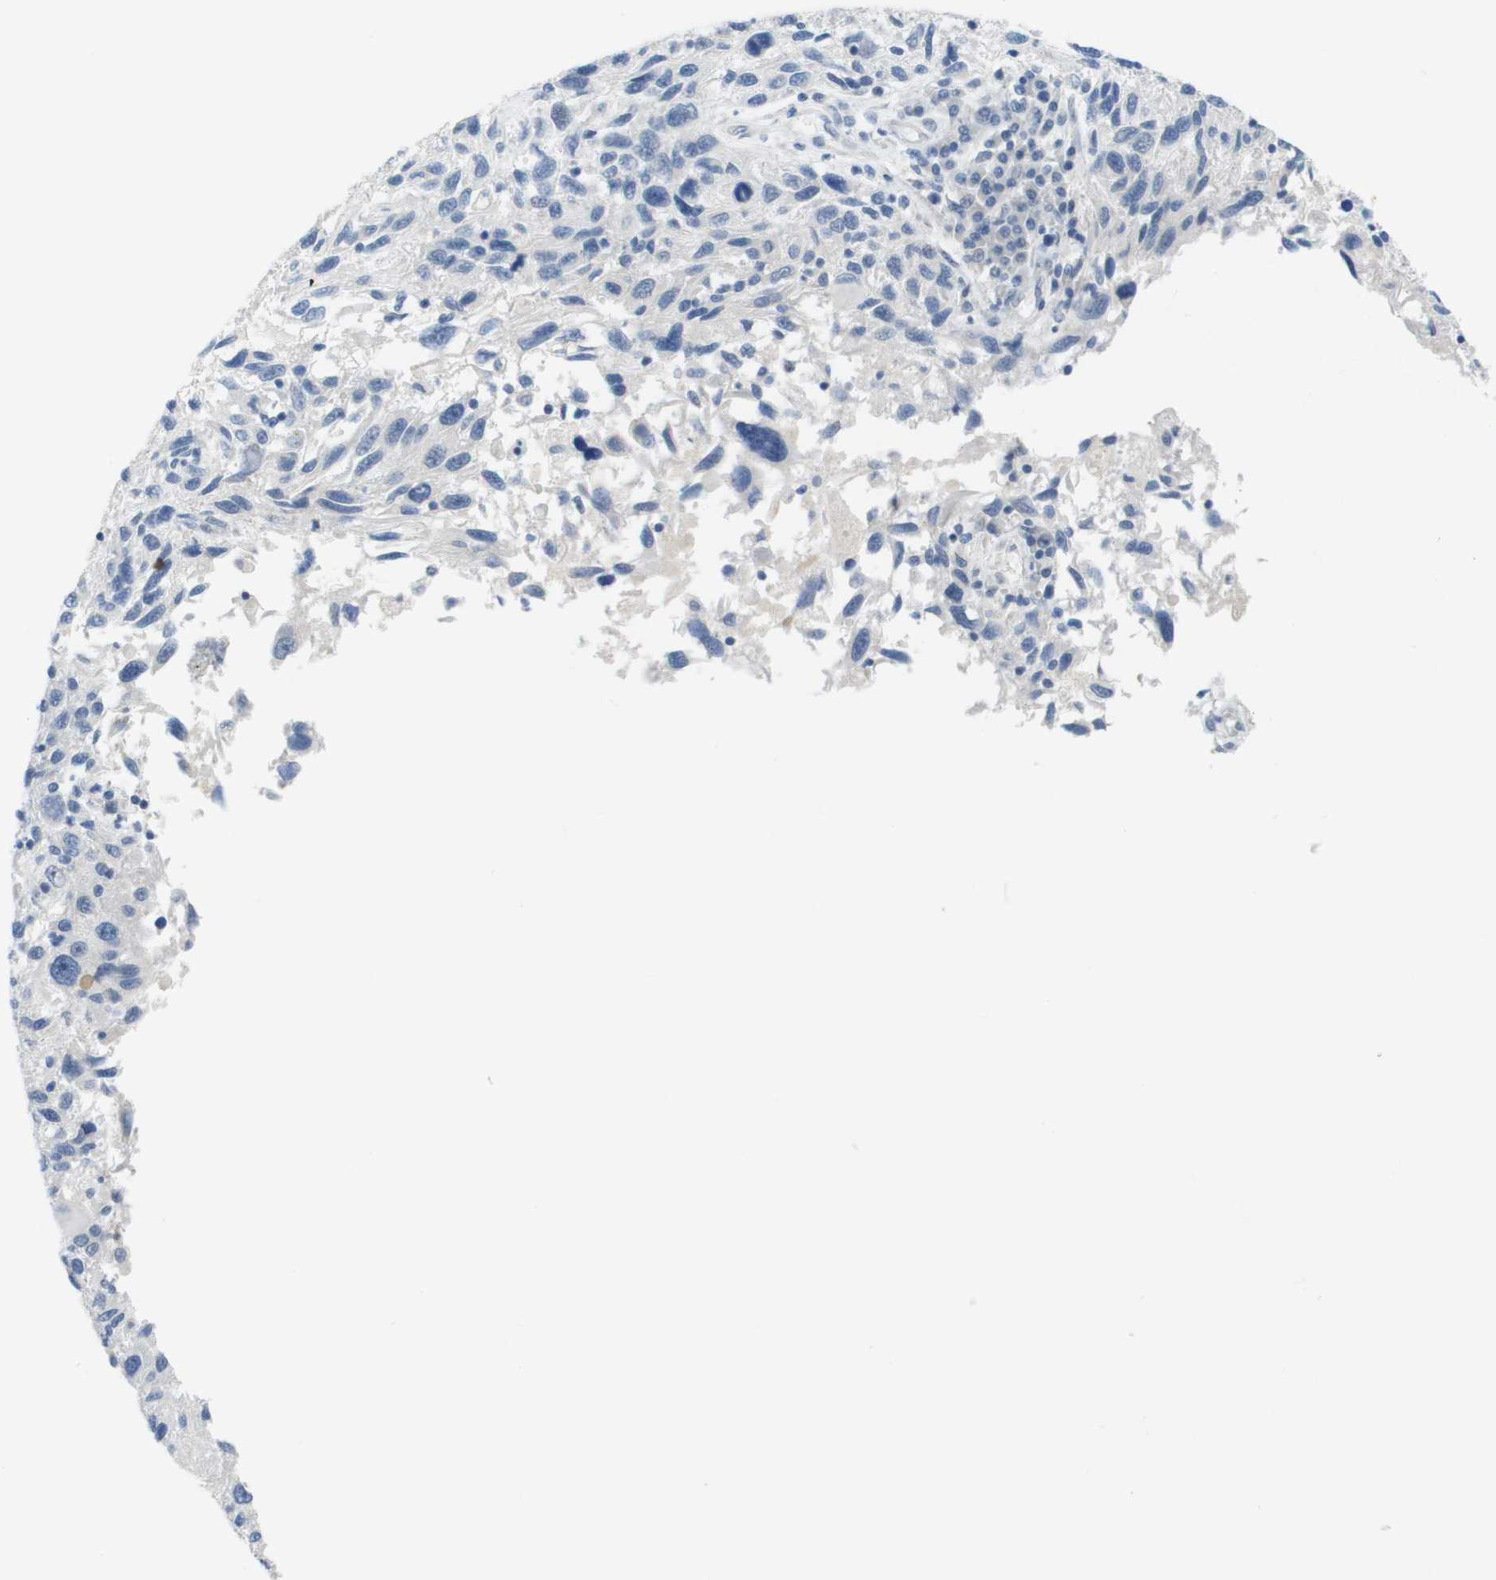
{"staining": {"intensity": "negative", "quantity": "none", "location": "none"}, "tissue": "melanoma", "cell_type": "Tumor cells", "image_type": "cancer", "snomed": [{"axis": "morphology", "description": "Malignant melanoma, NOS"}, {"axis": "topography", "description": "Skin"}], "caption": "Melanoma was stained to show a protein in brown. There is no significant expression in tumor cells.", "gene": "PDE4A", "patient": {"sex": "male", "age": 53}}